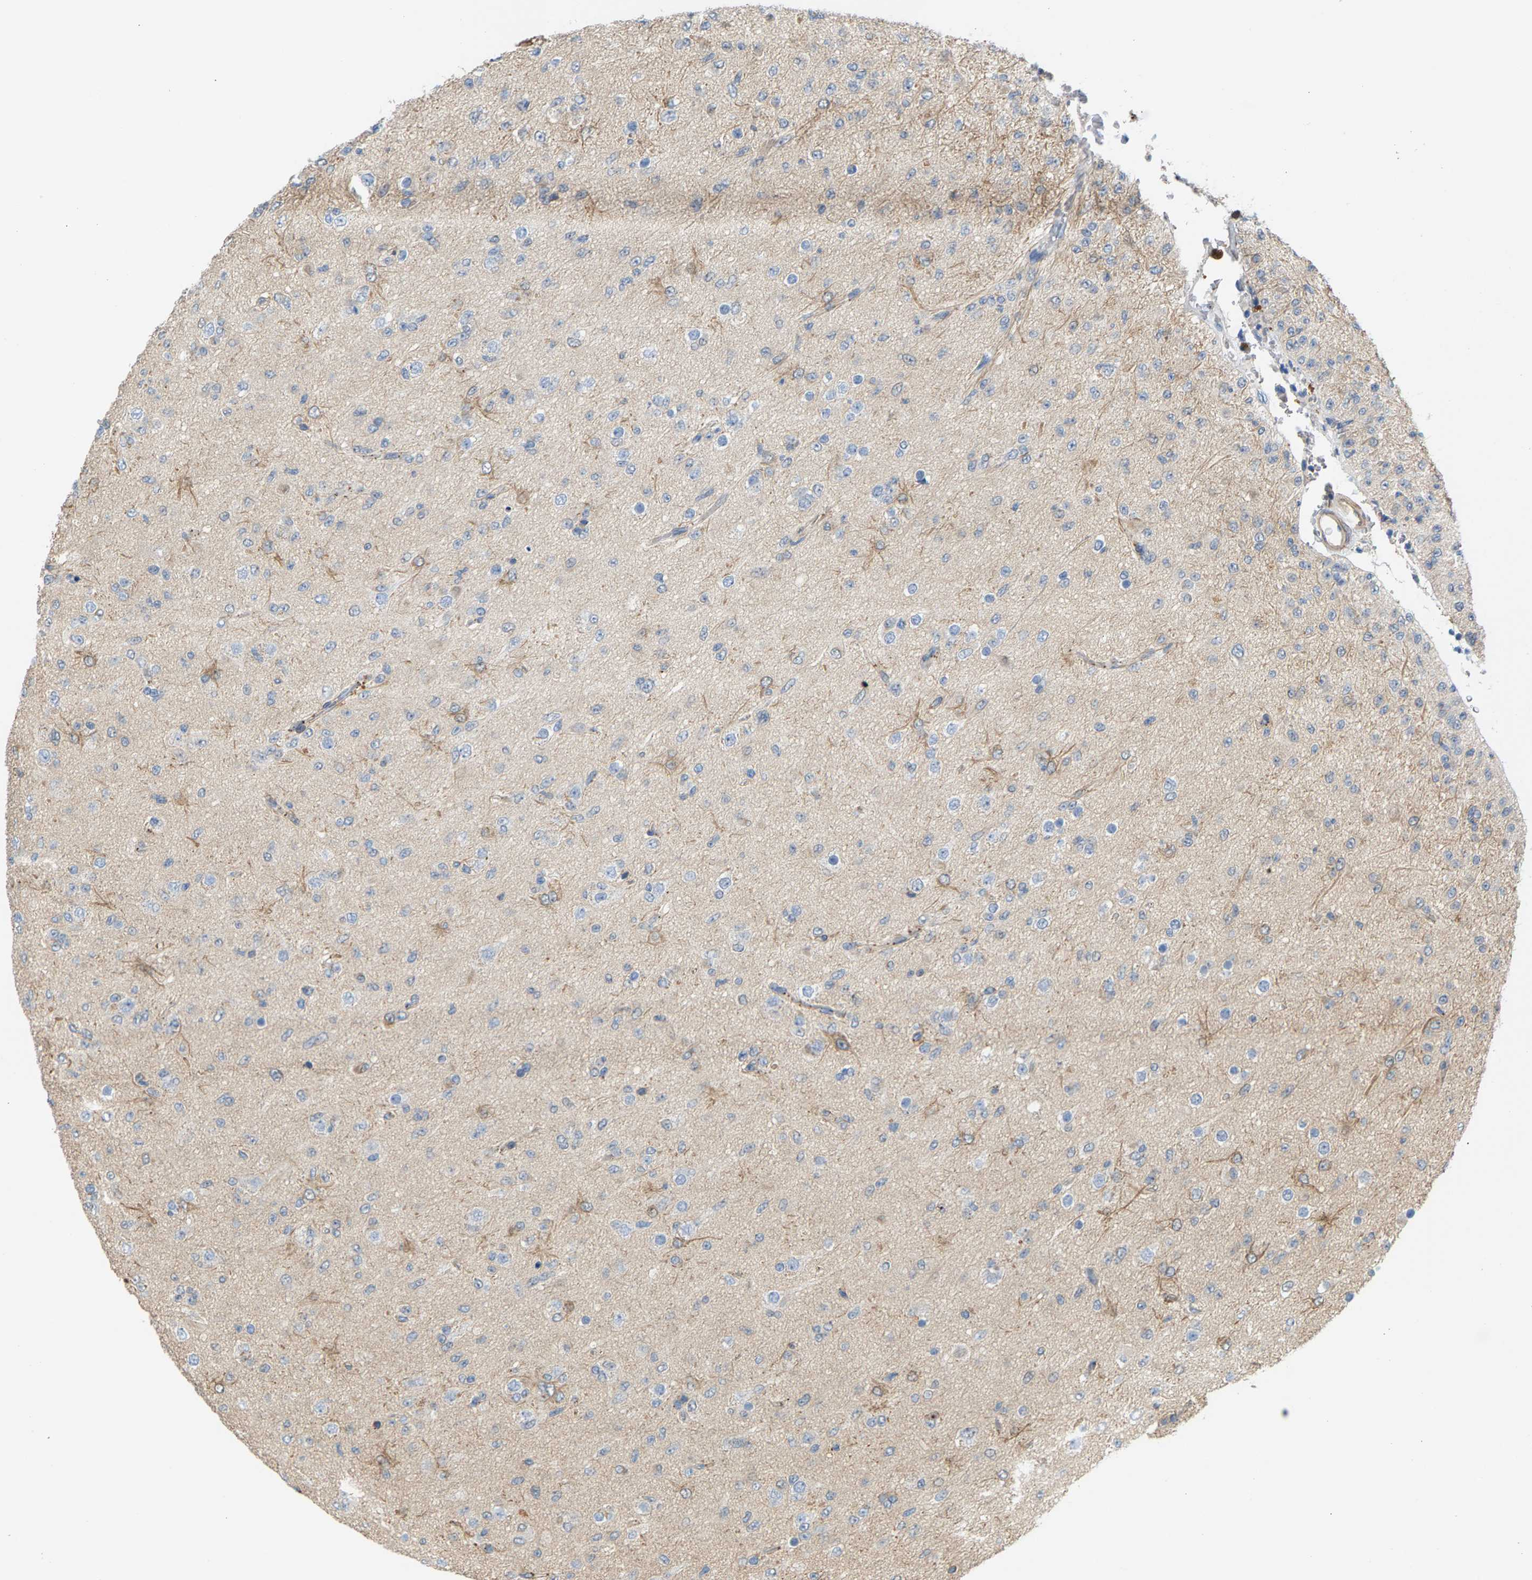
{"staining": {"intensity": "moderate", "quantity": "<25%", "location": "cytoplasmic/membranous"}, "tissue": "glioma", "cell_type": "Tumor cells", "image_type": "cancer", "snomed": [{"axis": "morphology", "description": "Glioma, malignant, Low grade"}, {"axis": "topography", "description": "Brain"}], "caption": "This is a micrograph of immunohistochemistry (IHC) staining of low-grade glioma (malignant), which shows moderate staining in the cytoplasmic/membranous of tumor cells.", "gene": "KRTAP27-1", "patient": {"sex": "male", "age": 65}}